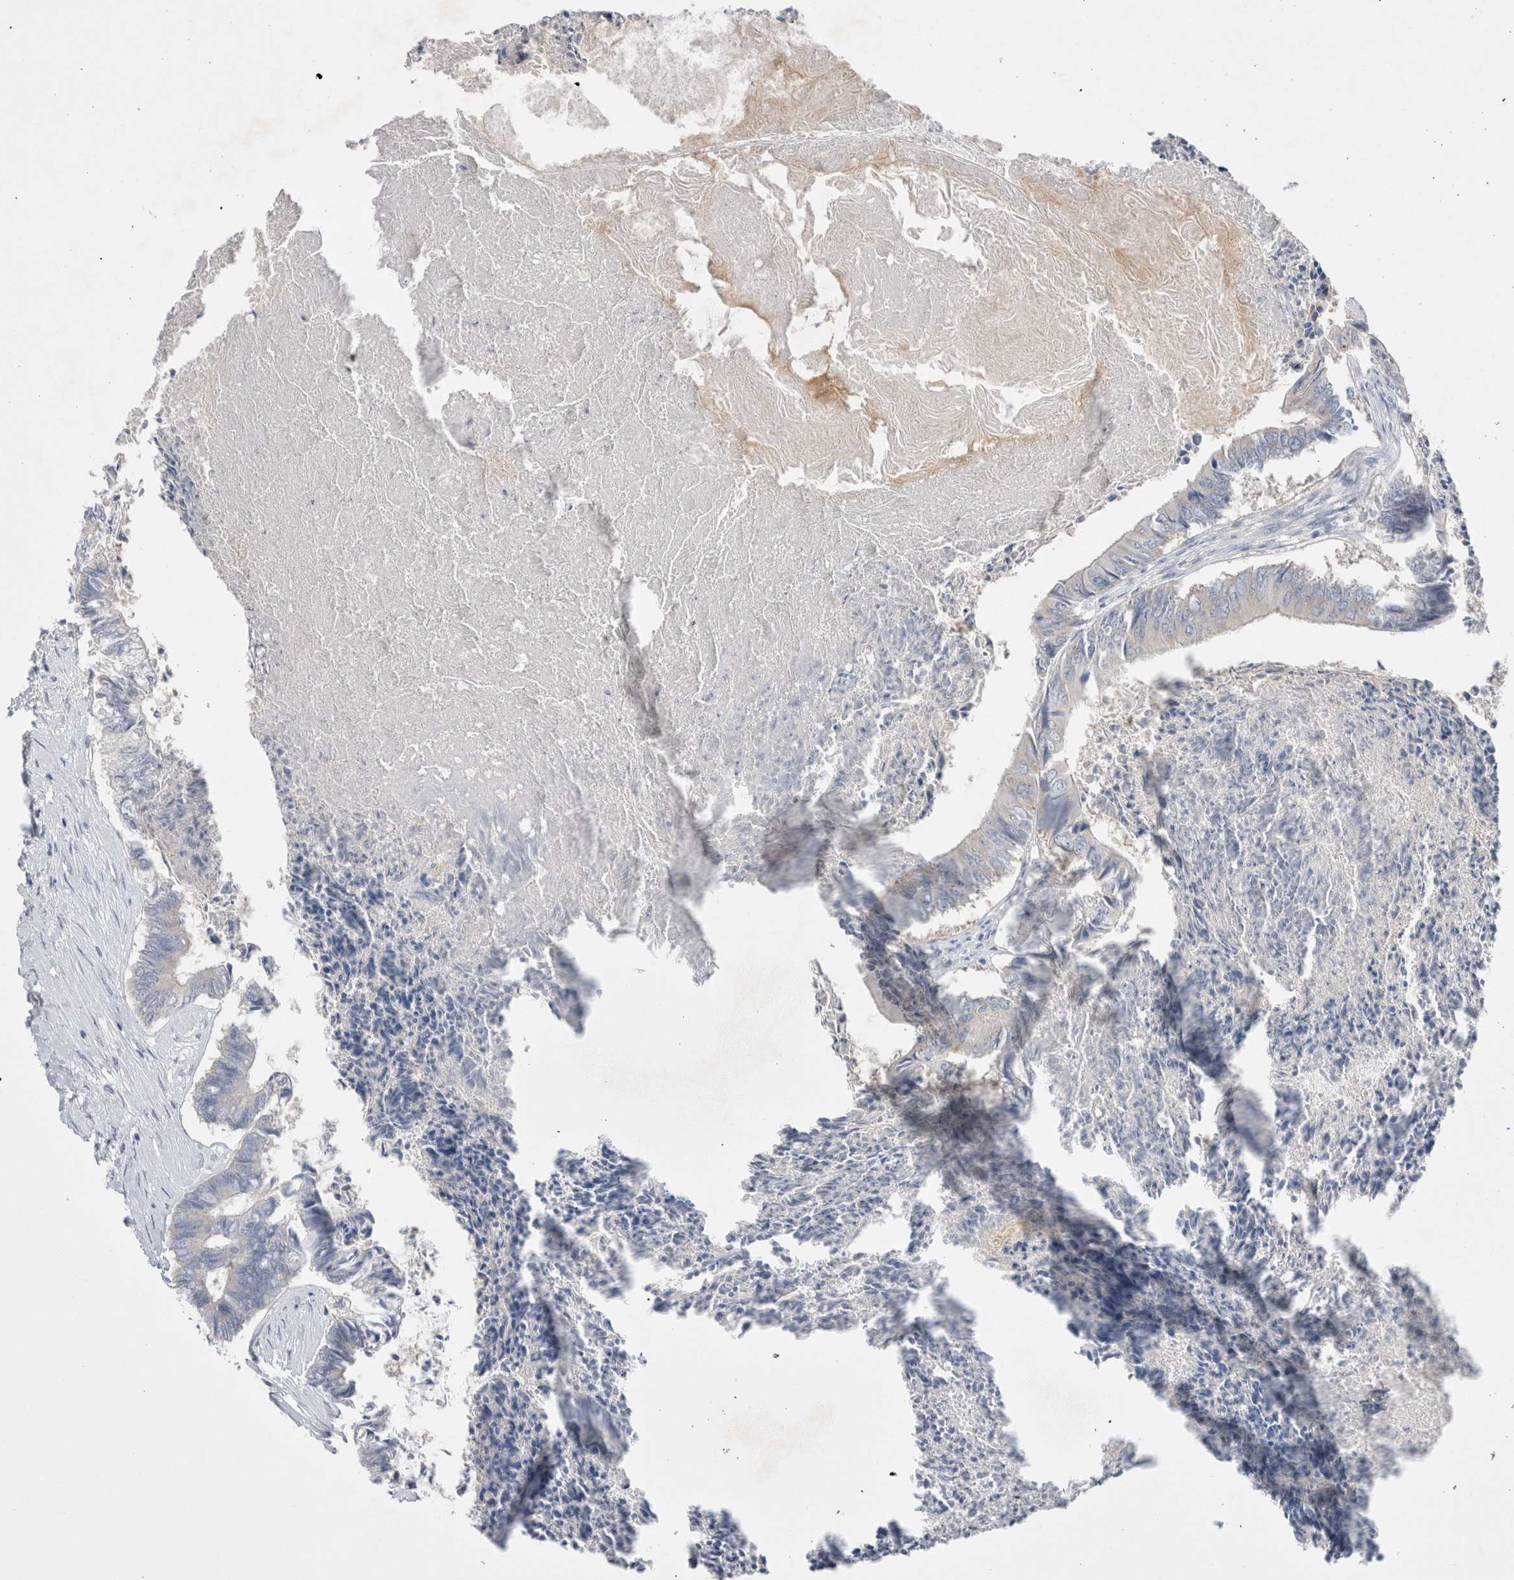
{"staining": {"intensity": "negative", "quantity": "none", "location": "none"}, "tissue": "colorectal cancer", "cell_type": "Tumor cells", "image_type": "cancer", "snomed": [{"axis": "morphology", "description": "Adenocarcinoma, NOS"}, {"axis": "topography", "description": "Rectum"}], "caption": "This histopathology image is of colorectal cancer stained with immunohistochemistry (IHC) to label a protein in brown with the nuclei are counter-stained blue. There is no staining in tumor cells.", "gene": "WIPF2", "patient": {"sex": "male", "age": 63}}